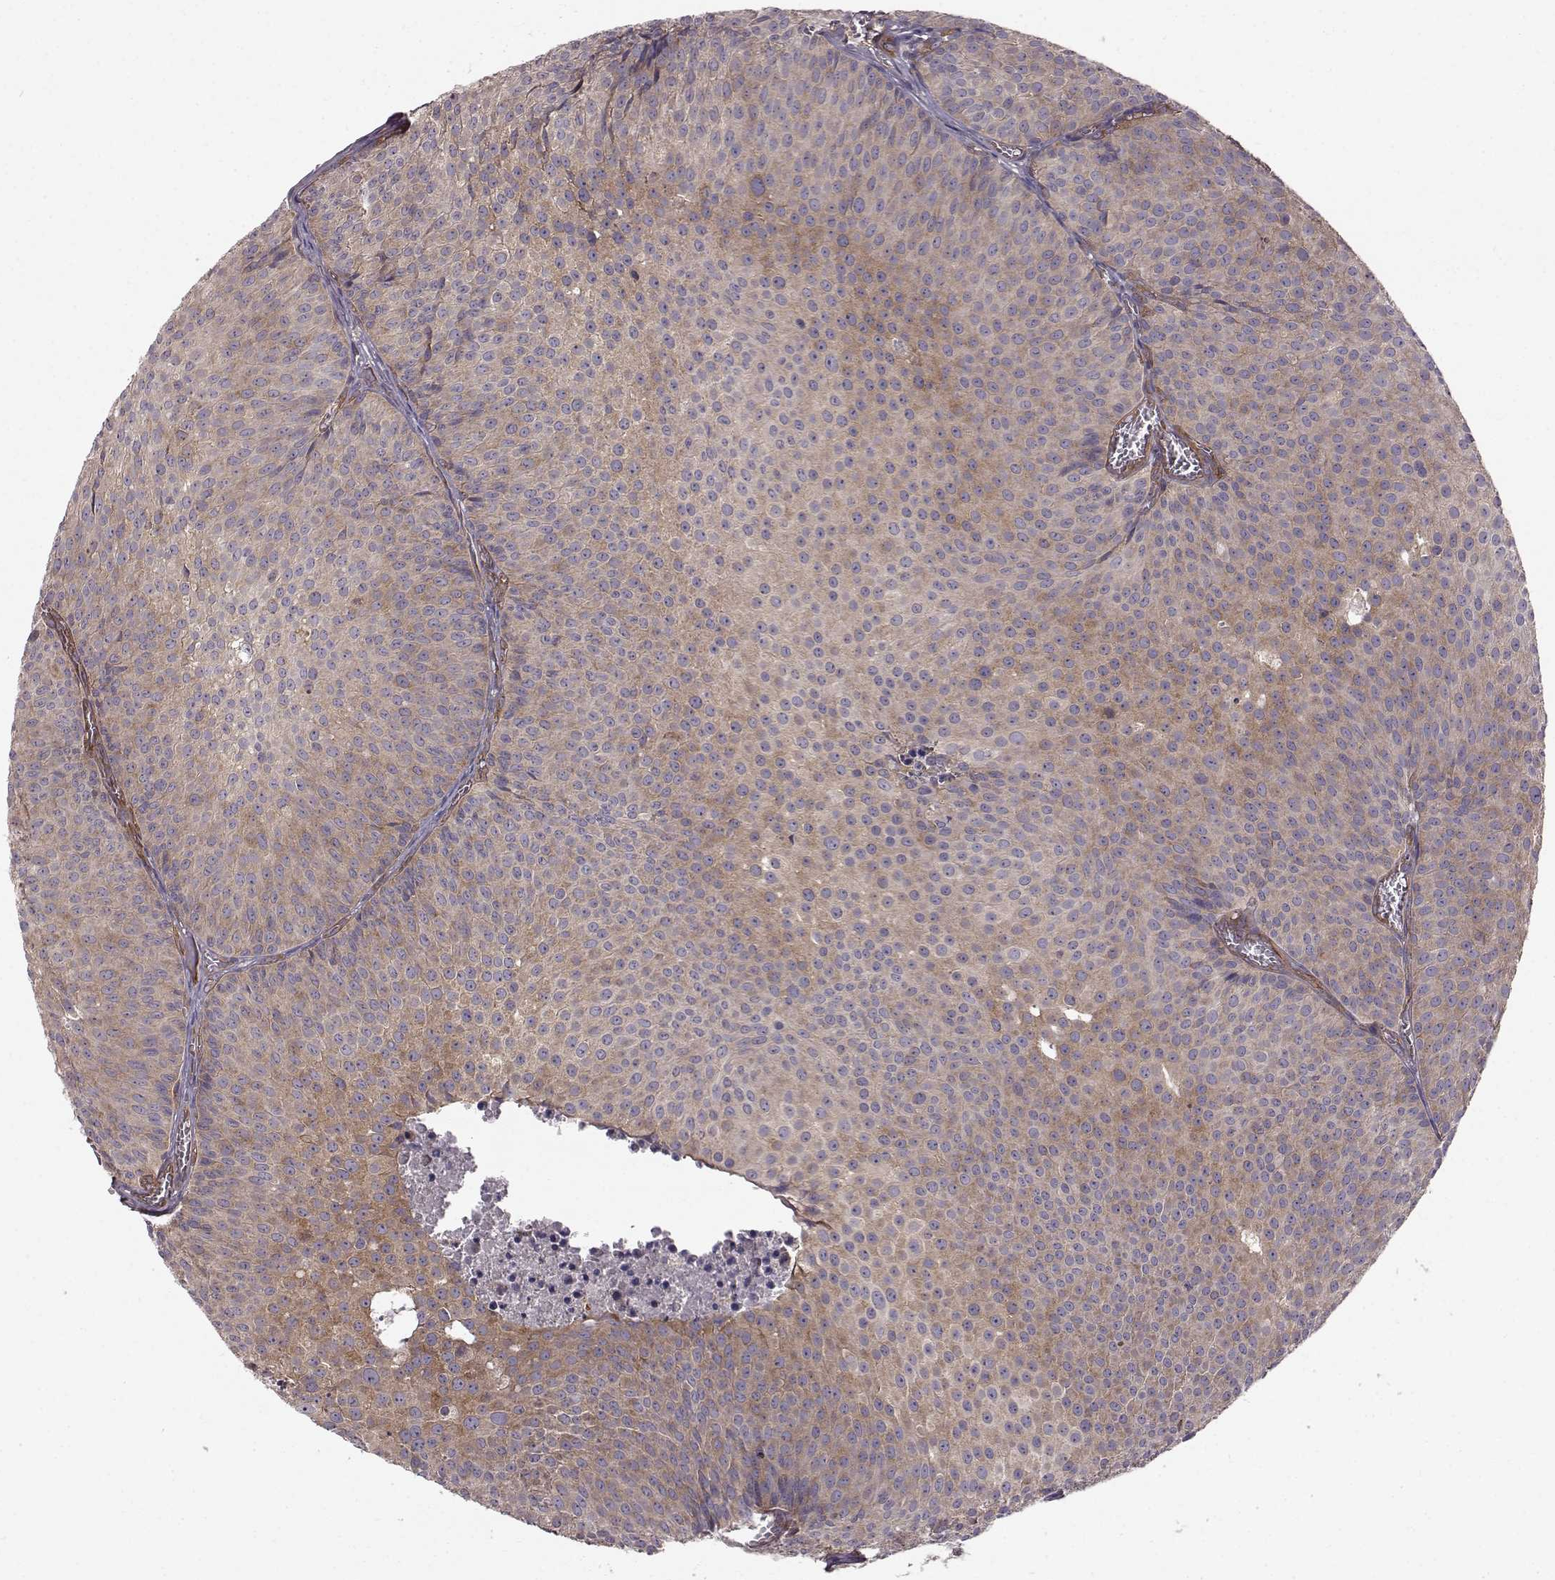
{"staining": {"intensity": "weak", "quantity": ">75%", "location": "cytoplasmic/membranous"}, "tissue": "urothelial cancer", "cell_type": "Tumor cells", "image_type": "cancer", "snomed": [{"axis": "morphology", "description": "Urothelial carcinoma, Low grade"}, {"axis": "topography", "description": "Urinary bladder"}], "caption": "Weak cytoplasmic/membranous expression for a protein is present in about >75% of tumor cells of urothelial carcinoma (low-grade) using immunohistochemistry.", "gene": "RABGAP1", "patient": {"sex": "male", "age": 63}}